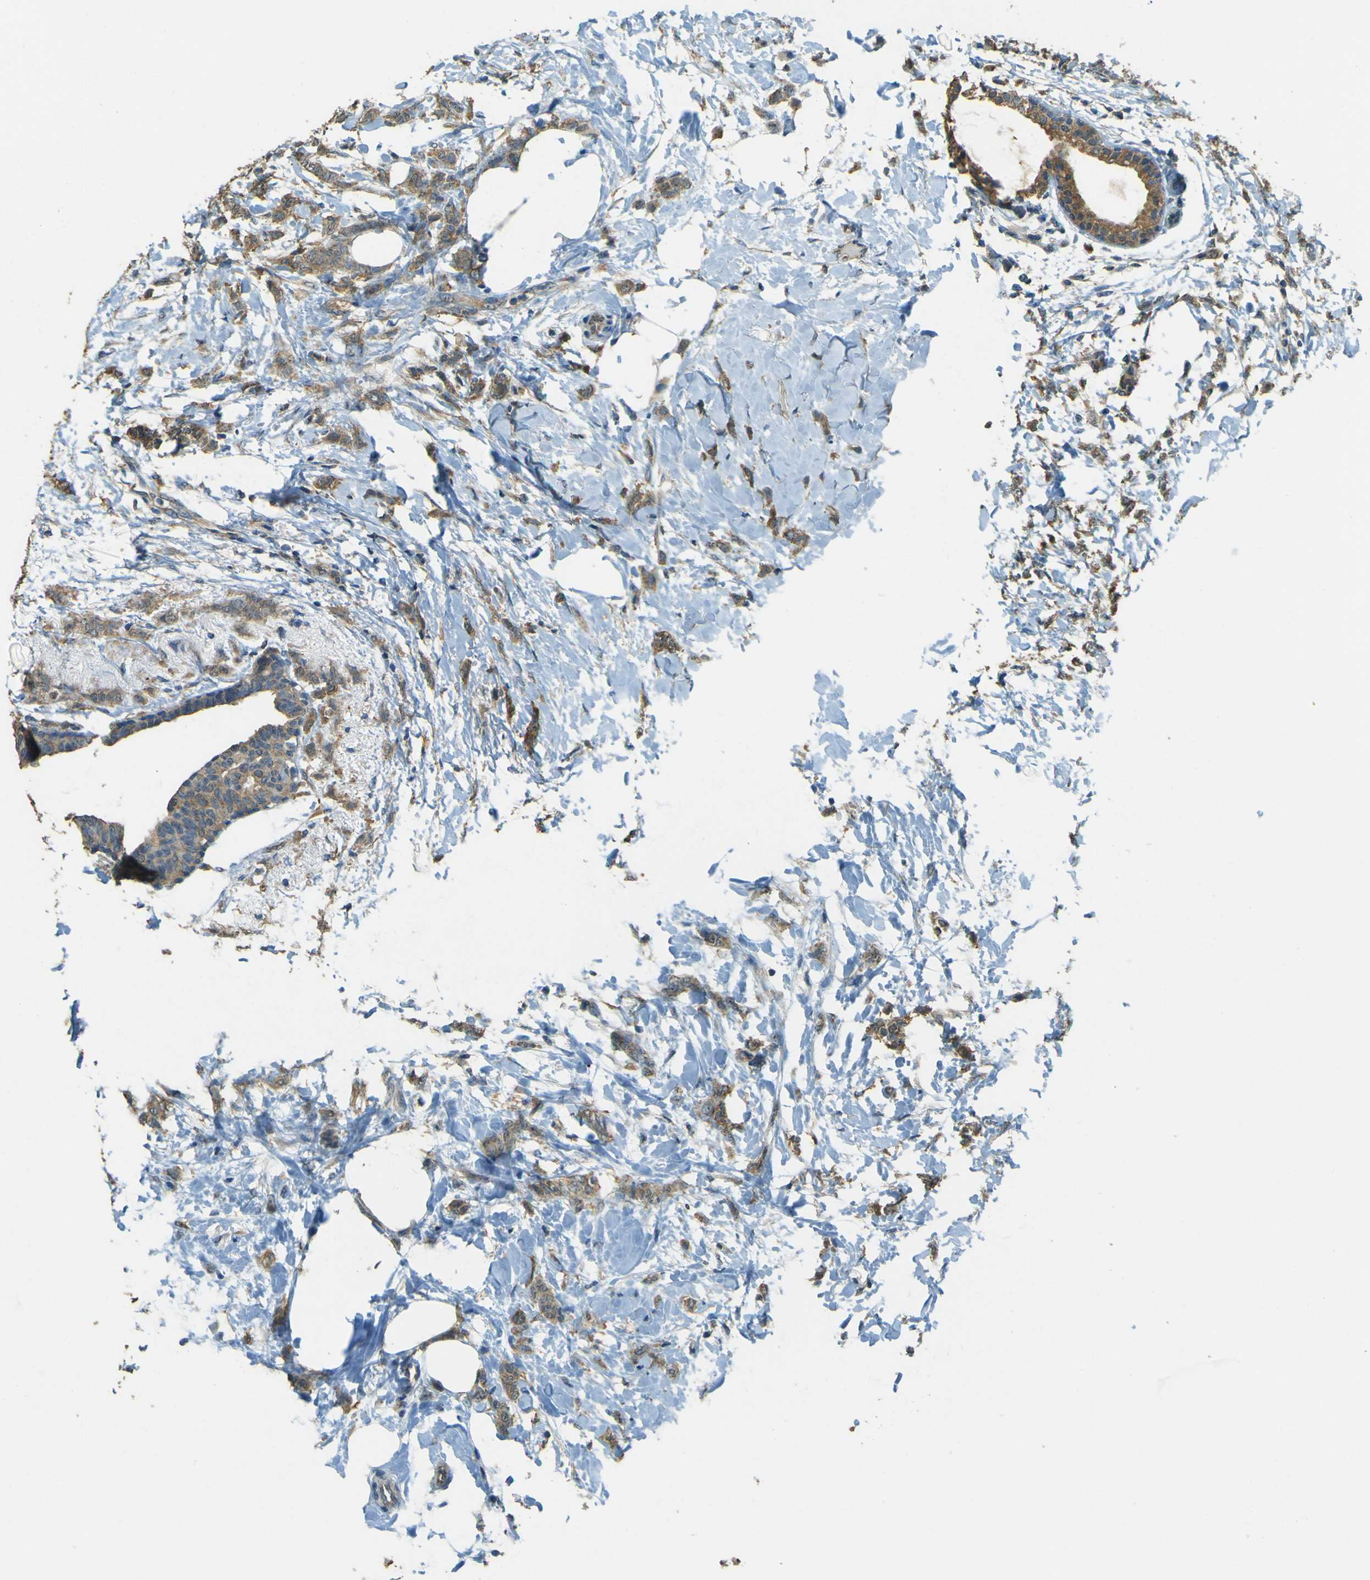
{"staining": {"intensity": "moderate", "quantity": ">75%", "location": "cytoplasmic/membranous"}, "tissue": "breast cancer", "cell_type": "Tumor cells", "image_type": "cancer", "snomed": [{"axis": "morphology", "description": "Lobular carcinoma, in situ"}, {"axis": "morphology", "description": "Lobular carcinoma"}, {"axis": "topography", "description": "Breast"}], "caption": "High-power microscopy captured an immunohistochemistry histopathology image of breast cancer (lobular carcinoma), revealing moderate cytoplasmic/membranous expression in about >75% of tumor cells.", "gene": "GOLGA1", "patient": {"sex": "female", "age": 41}}